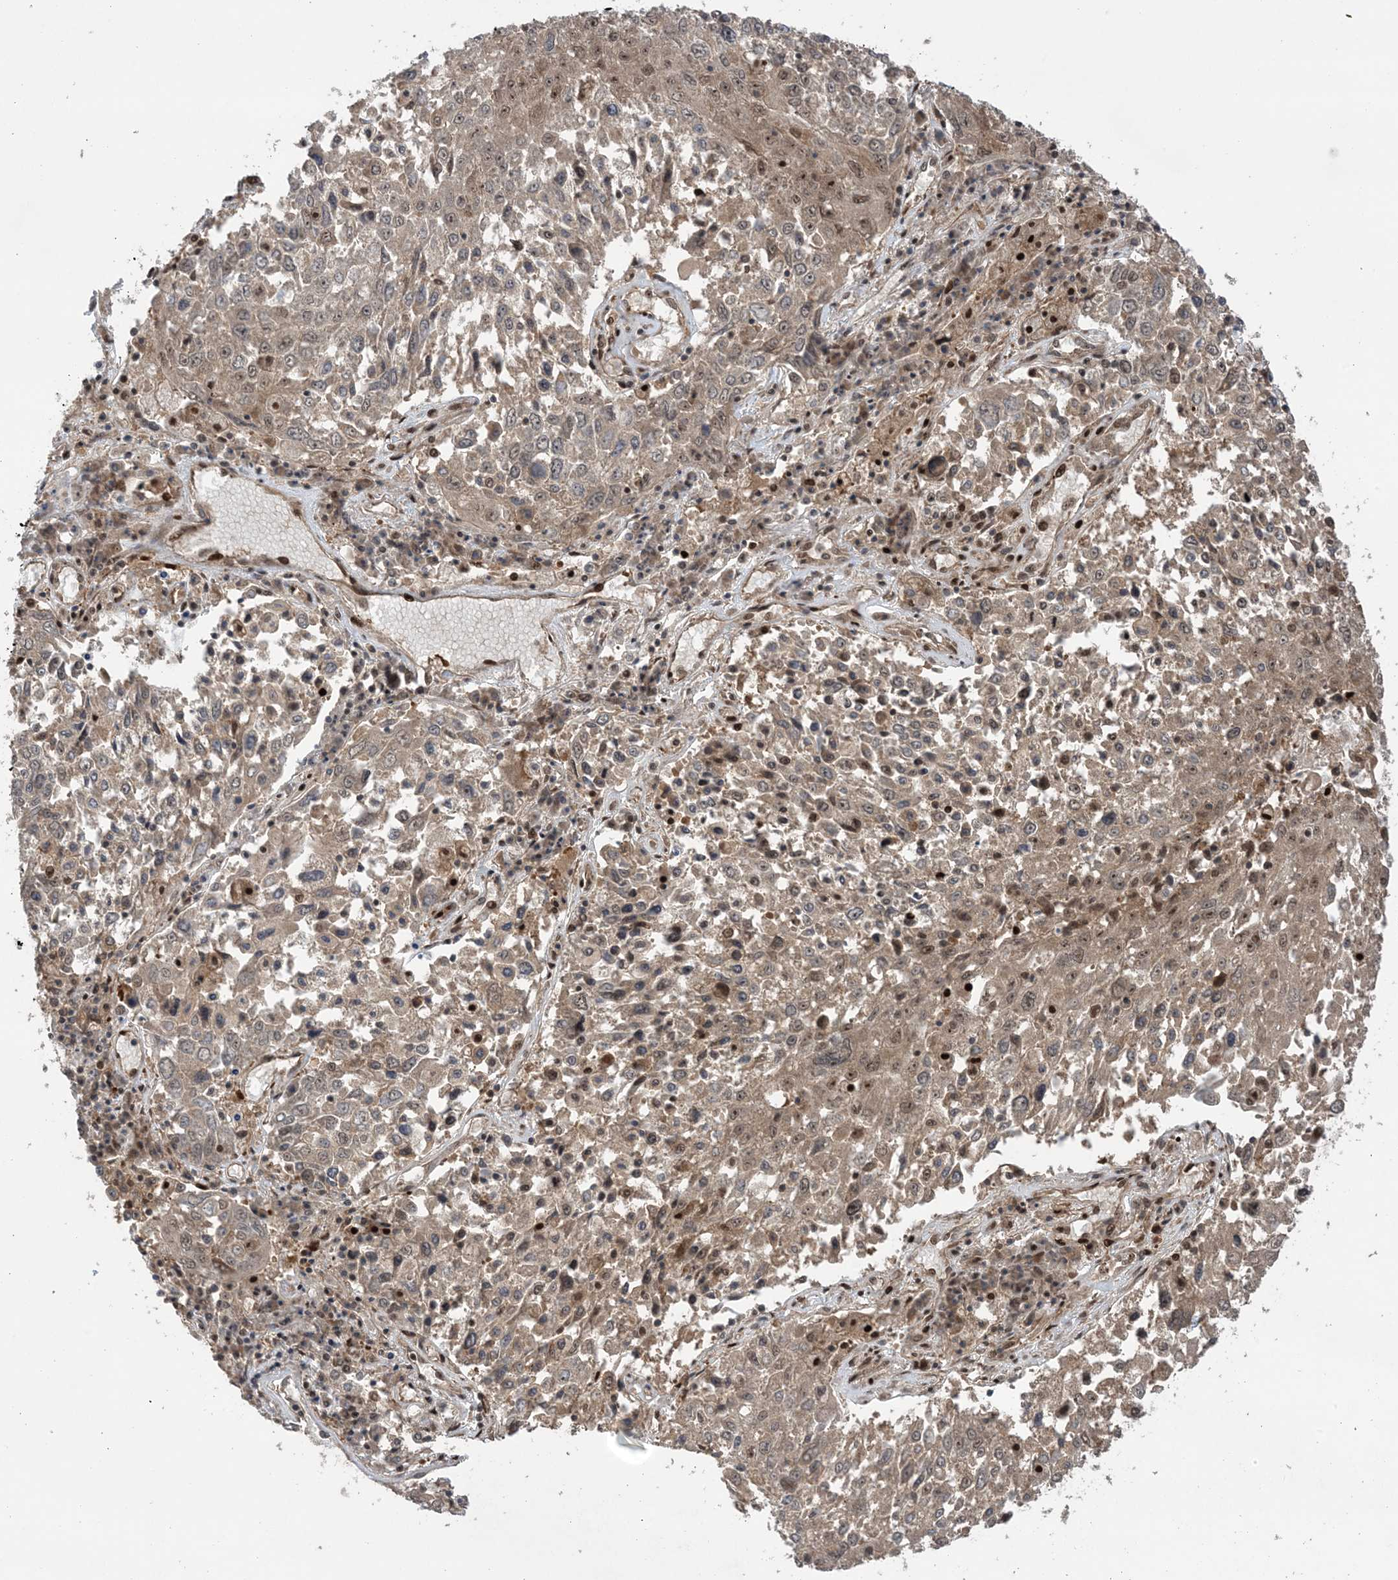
{"staining": {"intensity": "moderate", "quantity": ">75%", "location": "cytoplasmic/membranous,nuclear"}, "tissue": "lung cancer", "cell_type": "Tumor cells", "image_type": "cancer", "snomed": [{"axis": "morphology", "description": "Squamous cell carcinoma, NOS"}, {"axis": "topography", "description": "Lung"}], "caption": "Human squamous cell carcinoma (lung) stained with a brown dye exhibits moderate cytoplasmic/membranous and nuclear positive staining in about >75% of tumor cells.", "gene": "ZNF710", "patient": {"sex": "male", "age": 65}}